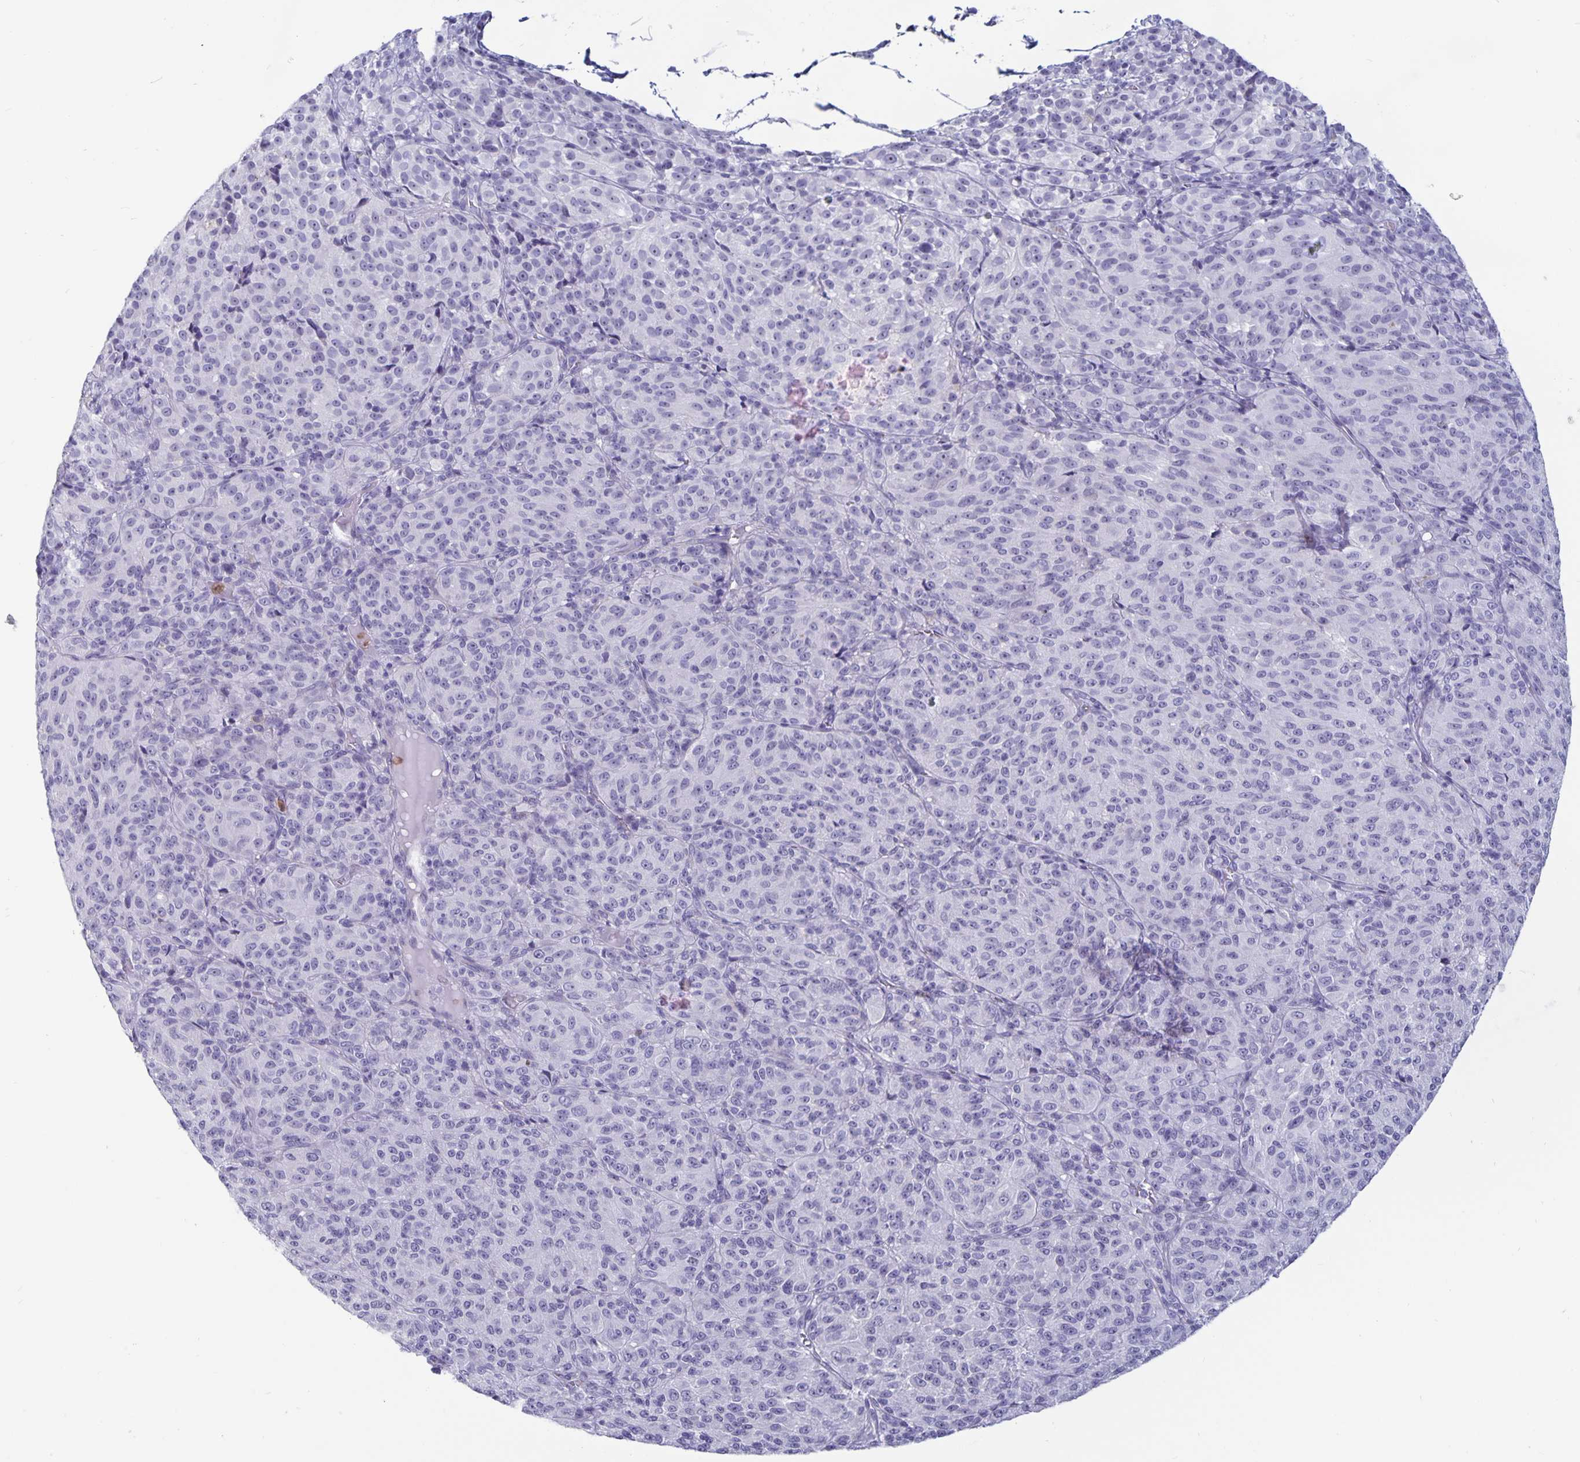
{"staining": {"intensity": "negative", "quantity": "none", "location": "none"}, "tissue": "melanoma", "cell_type": "Tumor cells", "image_type": "cancer", "snomed": [{"axis": "morphology", "description": "Malignant melanoma, Metastatic site"}, {"axis": "topography", "description": "Brain"}], "caption": "Photomicrograph shows no significant protein positivity in tumor cells of melanoma. (DAB IHC with hematoxylin counter stain).", "gene": "PLCB3", "patient": {"sex": "female", "age": 56}}